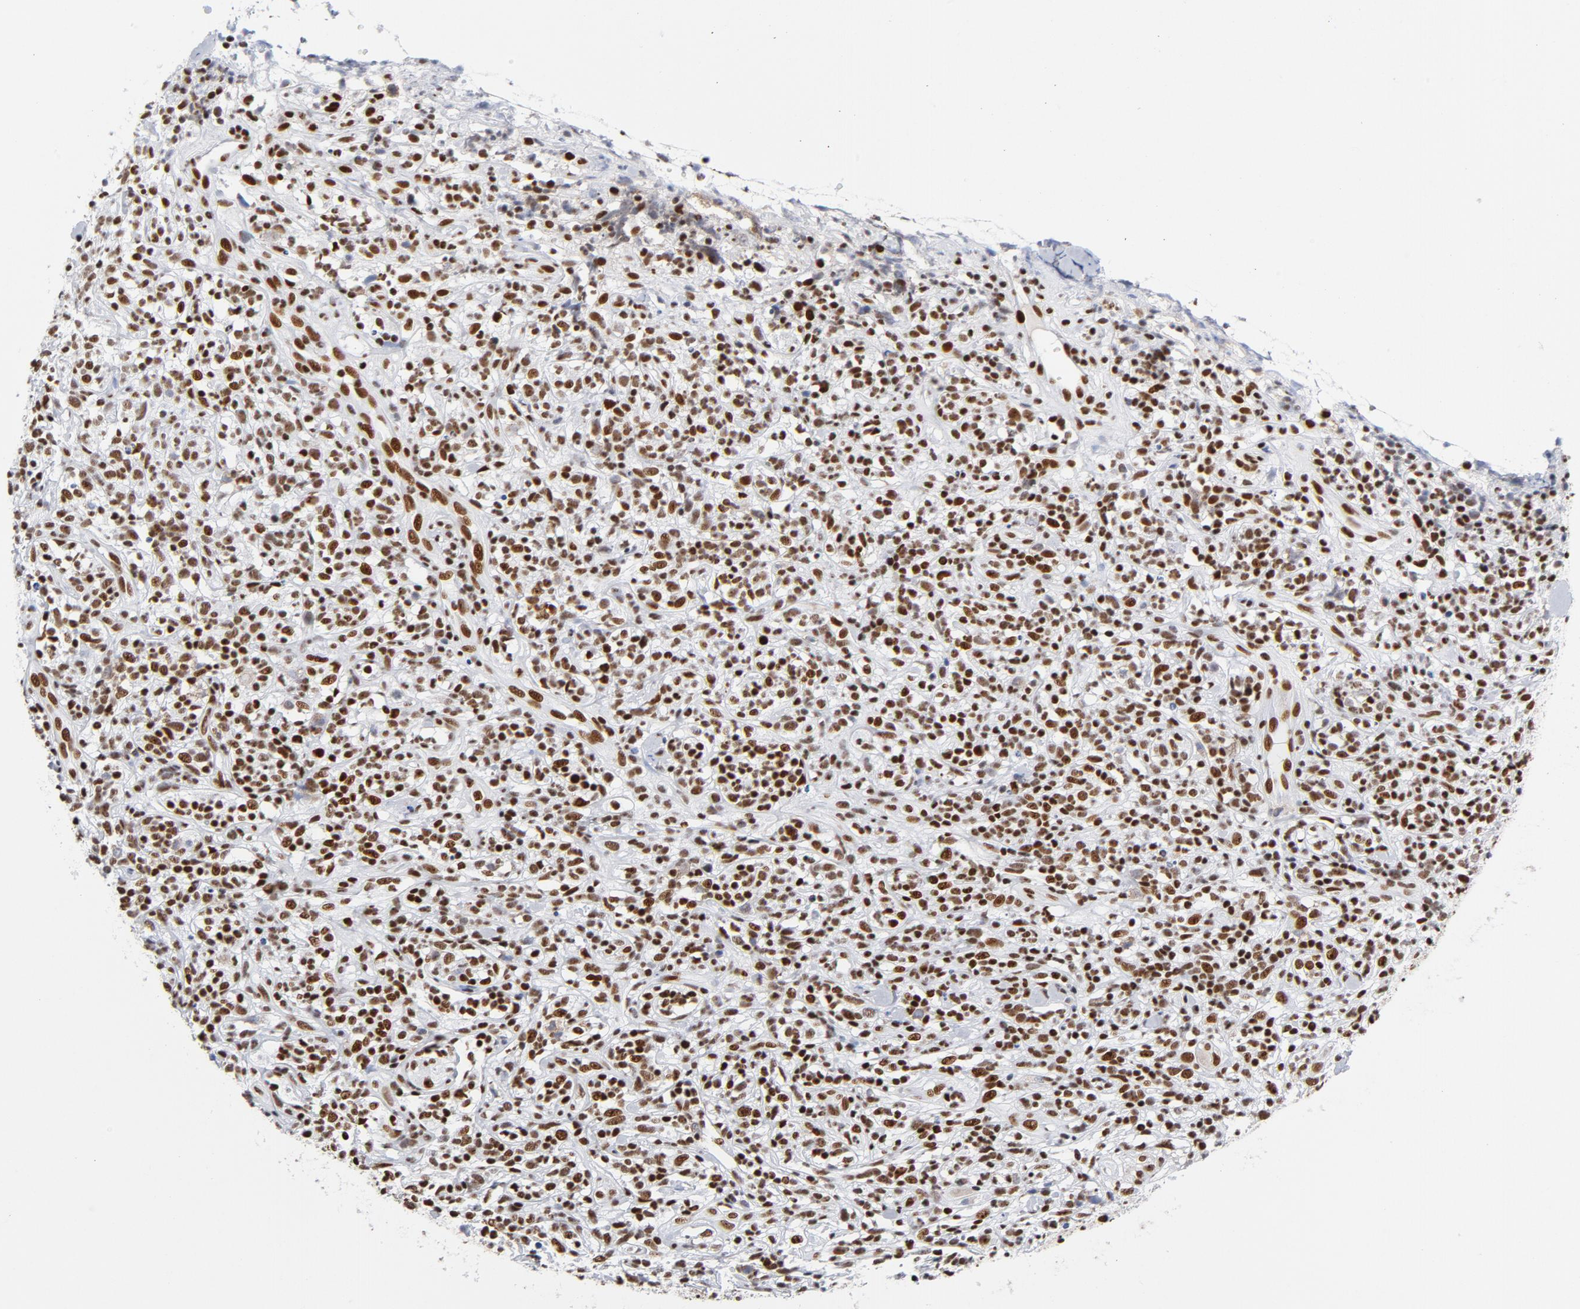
{"staining": {"intensity": "strong", "quantity": ">75%", "location": "nuclear"}, "tissue": "lymphoma", "cell_type": "Tumor cells", "image_type": "cancer", "snomed": [{"axis": "morphology", "description": "Malignant lymphoma, non-Hodgkin's type, High grade"}, {"axis": "topography", "description": "Lymph node"}], "caption": "High-grade malignant lymphoma, non-Hodgkin's type stained with a brown dye demonstrates strong nuclear positive positivity in approximately >75% of tumor cells.", "gene": "XRCC5", "patient": {"sex": "female", "age": 73}}